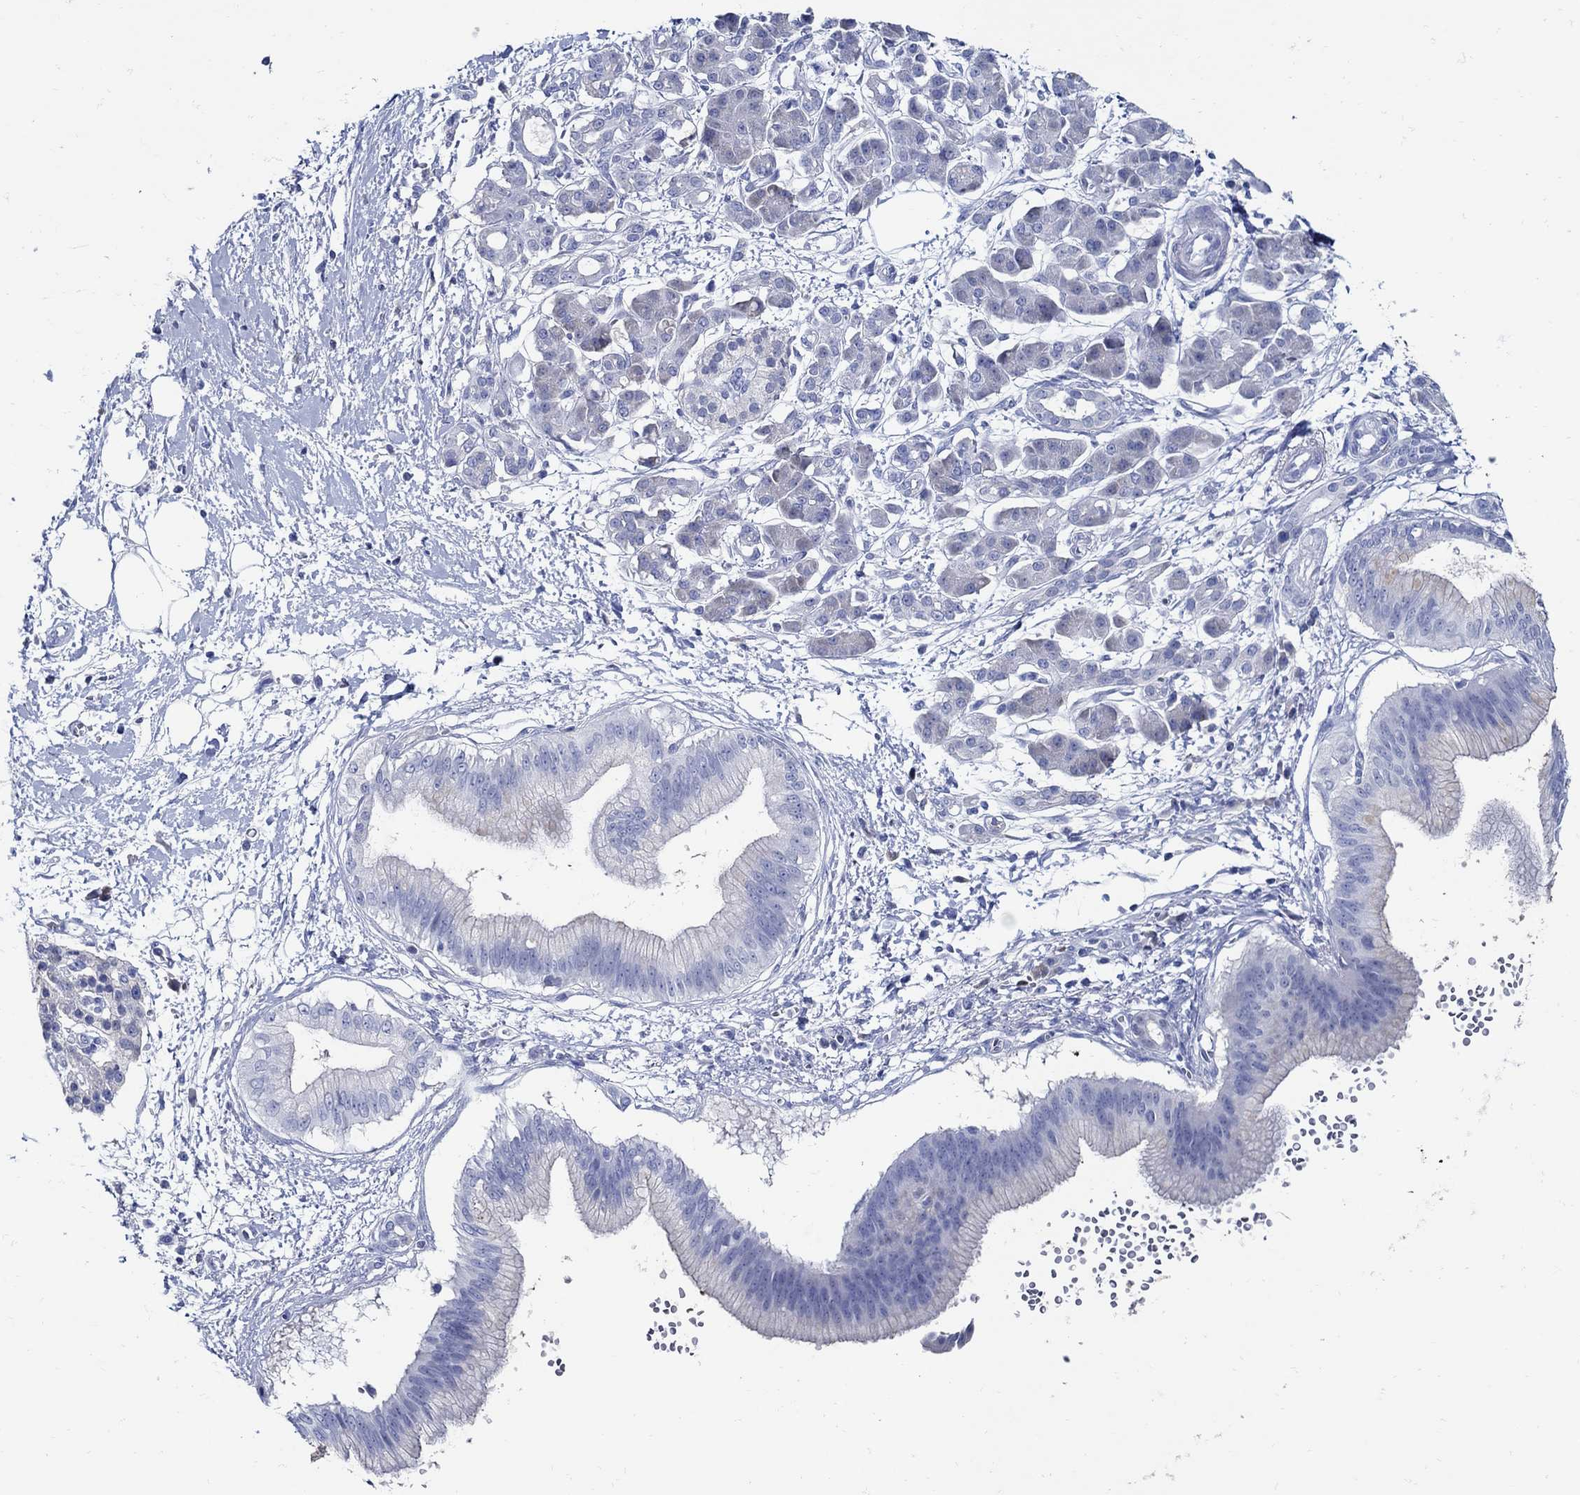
{"staining": {"intensity": "negative", "quantity": "none", "location": "none"}, "tissue": "pancreatic cancer", "cell_type": "Tumor cells", "image_type": "cancer", "snomed": [{"axis": "morphology", "description": "Adenocarcinoma, NOS"}, {"axis": "topography", "description": "Pancreas"}], "caption": "A high-resolution image shows immunohistochemistry staining of adenocarcinoma (pancreatic), which displays no significant expression in tumor cells. (IHC, brightfield microscopy, high magnification).", "gene": "PAX9", "patient": {"sex": "male", "age": 72}}